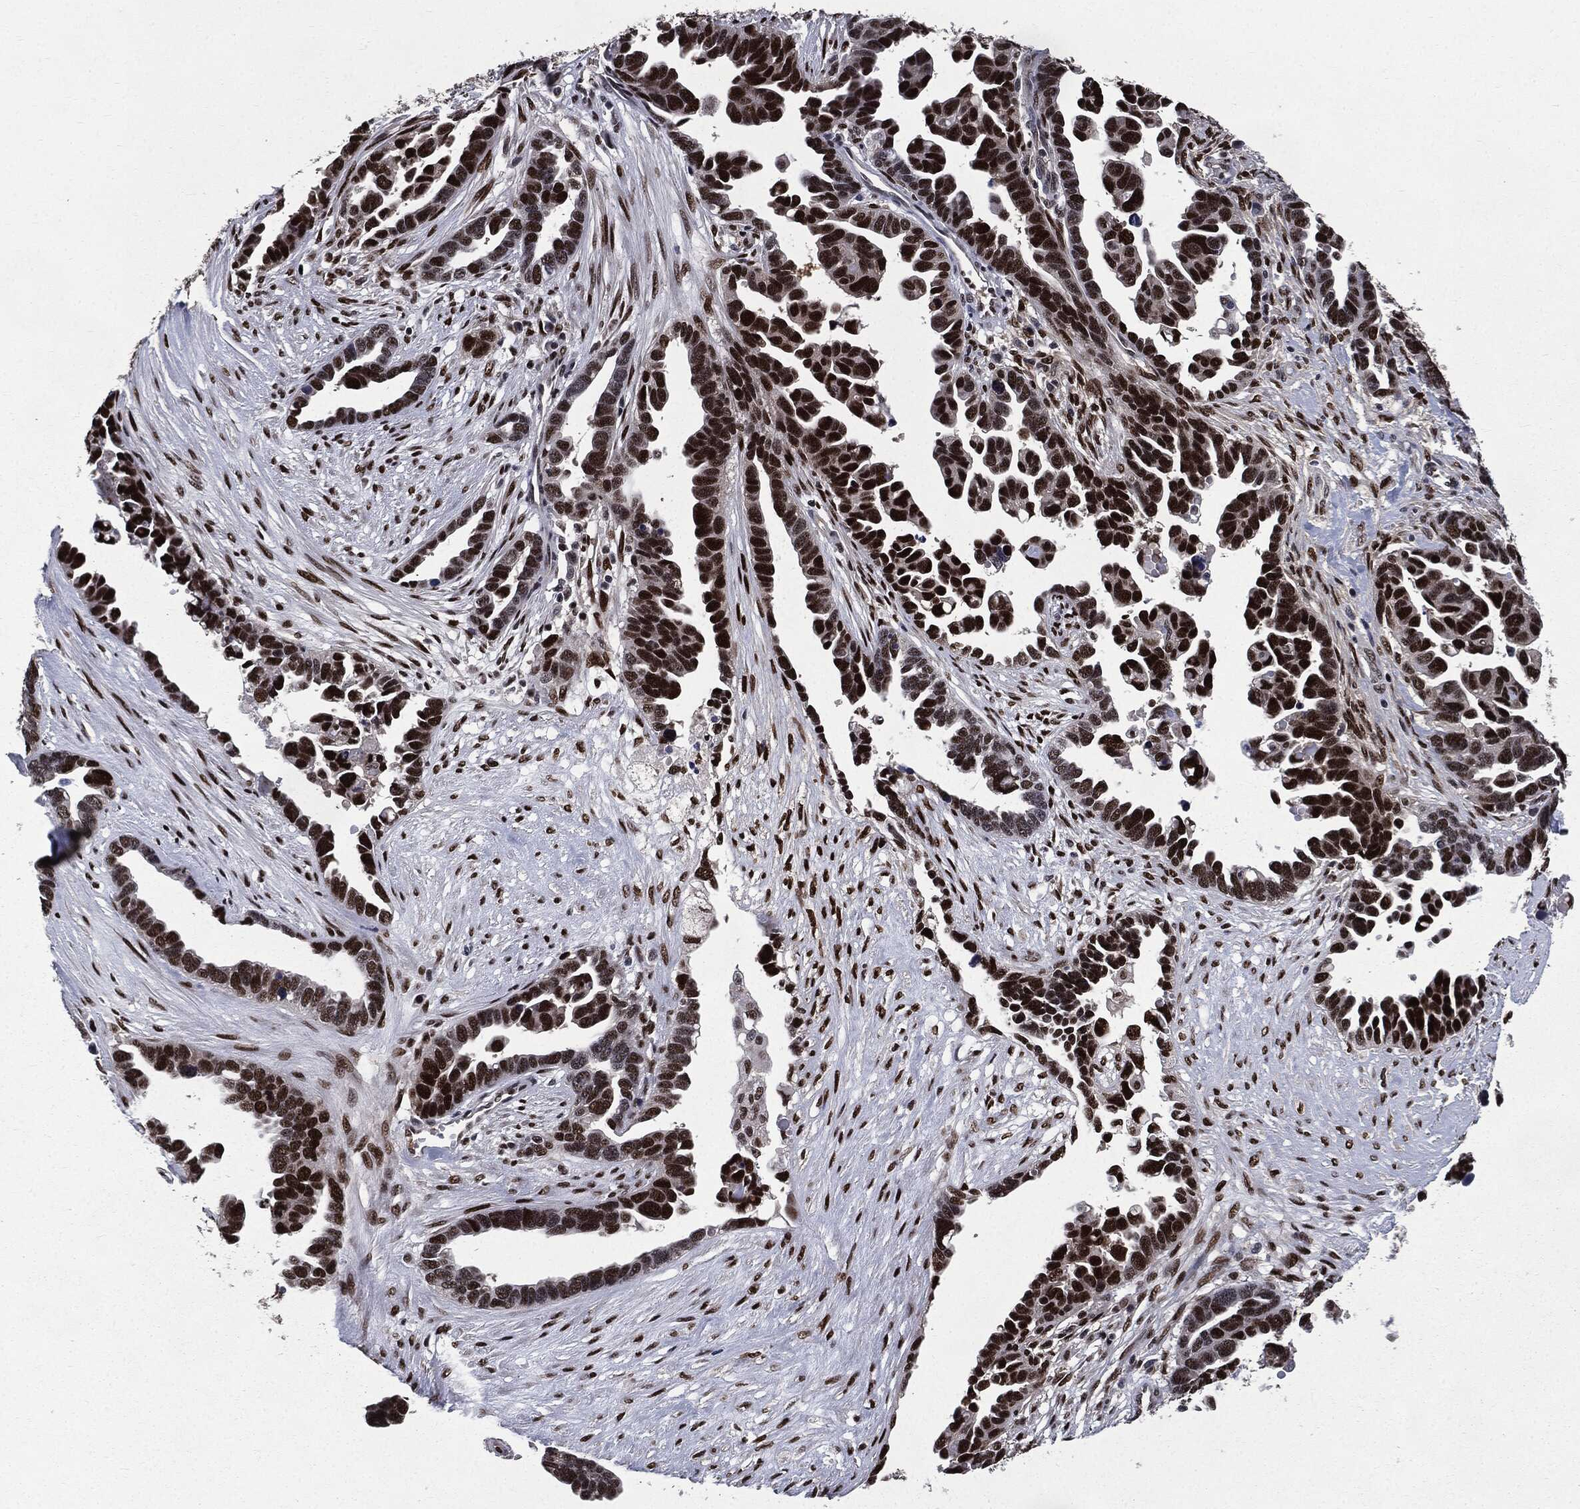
{"staining": {"intensity": "strong", "quantity": ">75%", "location": "nuclear"}, "tissue": "ovarian cancer", "cell_type": "Tumor cells", "image_type": "cancer", "snomed": [{"axis": "morphology", "description": "Cystadenocarcinoma, serous, NOS"}, {"axis": "topography", "description": "Ovary"}], "caption": "The micrograph reveals staining of ovarian cancer, revealing strong nuclear protein staining (brown color) within tumor cells.", "gene": "JUN", "patient": {"sex": "female", "age": 54}}